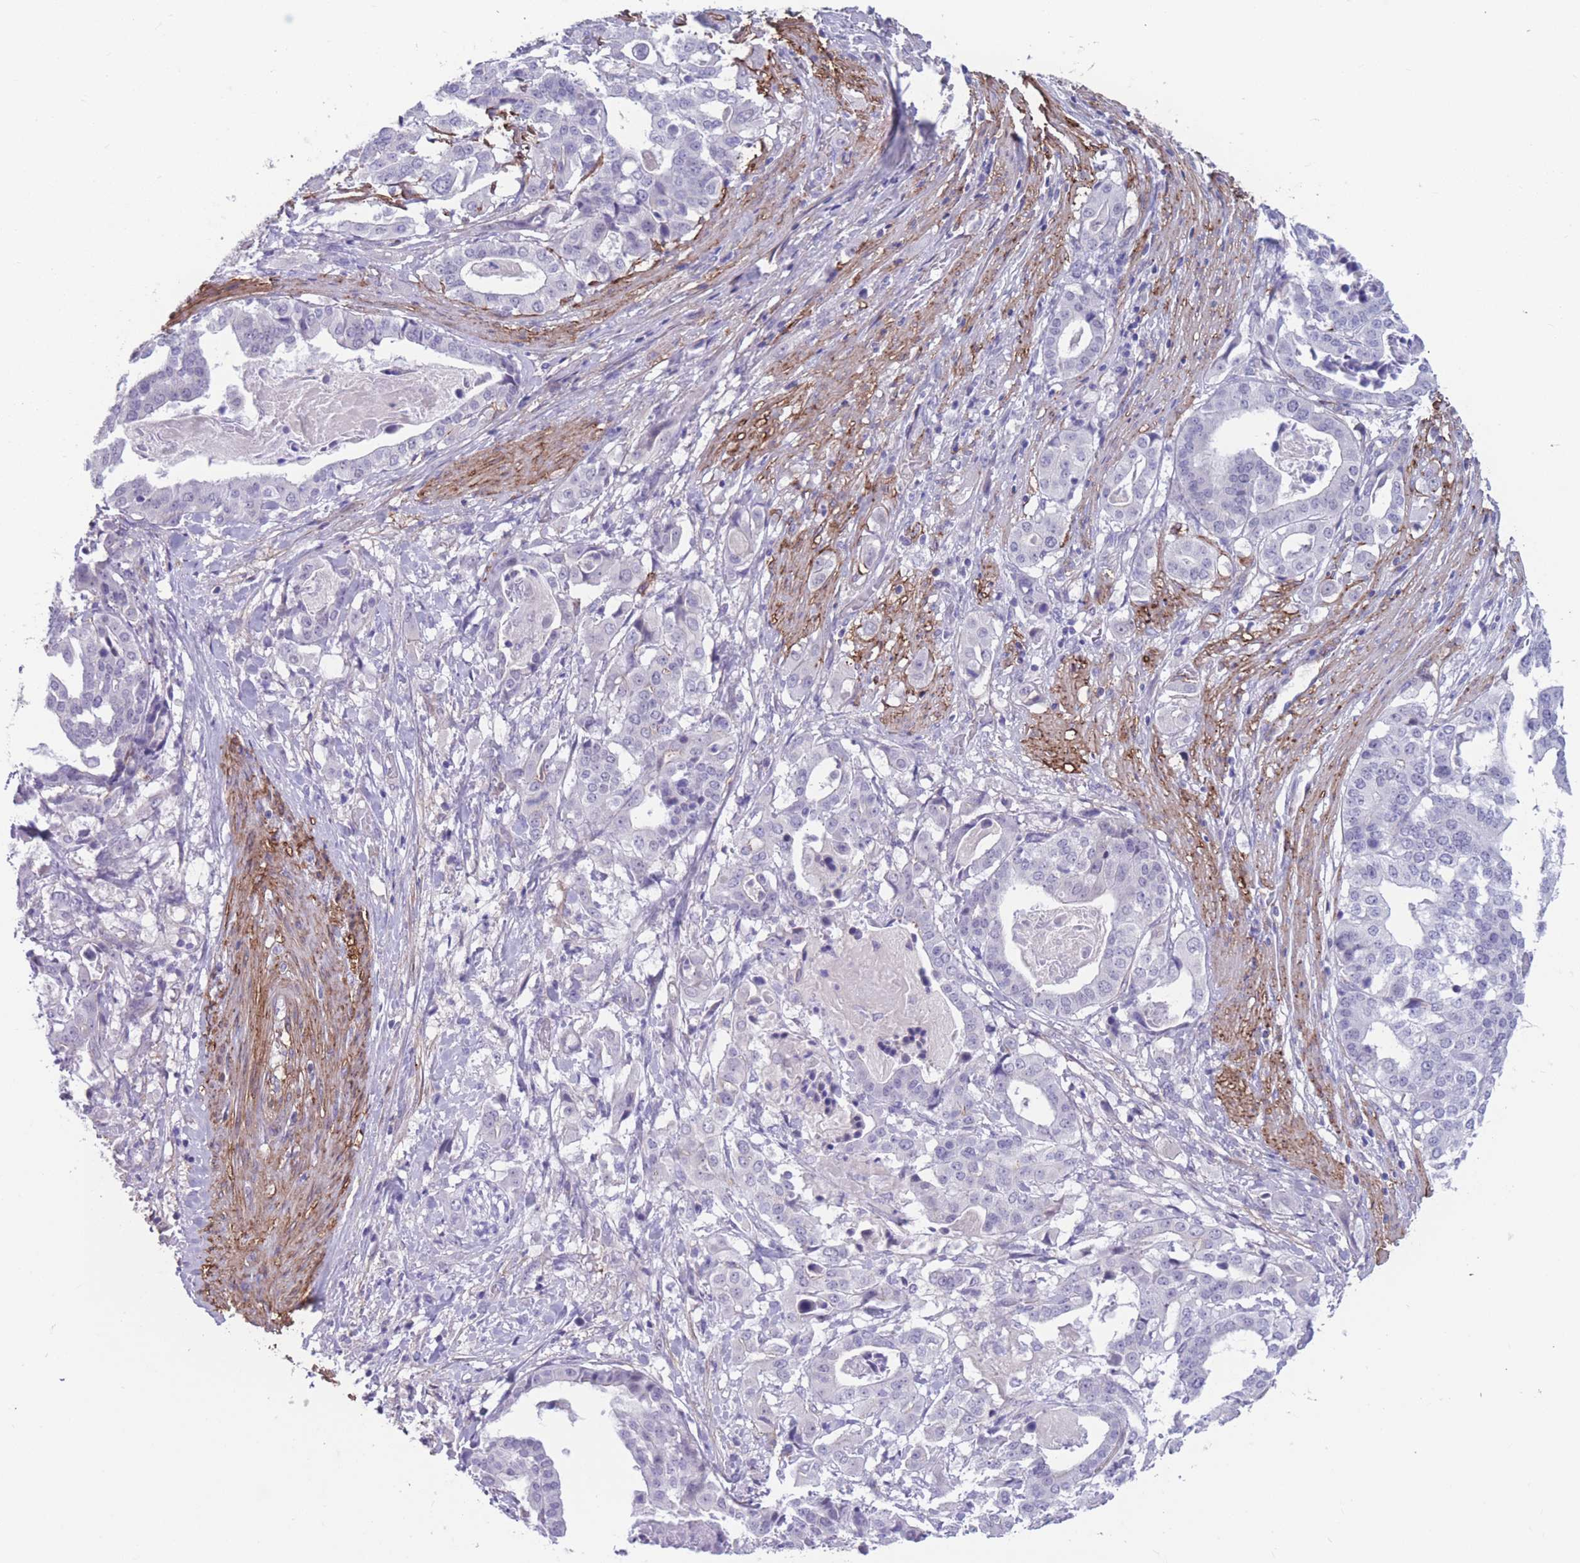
{"staining": {"intensity": "negative", "quantity": "none", "location": "none"}, "tissue": "stomach cancer", "cell_type": "Tumor cells", "image_type": "cancer", "snomed": [{"axis": "morphology", "description": "Adenocarcinoma, NOS"}, {"axis": "topography", "description": "Stomach"}], "caption": "Immunohistochemistry (IHC) photomicrograph of human adenocarcinoma (stomach) stained for a protein (brown), which demonstrates no staining in tumor cells.", "gene": "DPYD", "patient": {"sex": "male", "age": 48}}